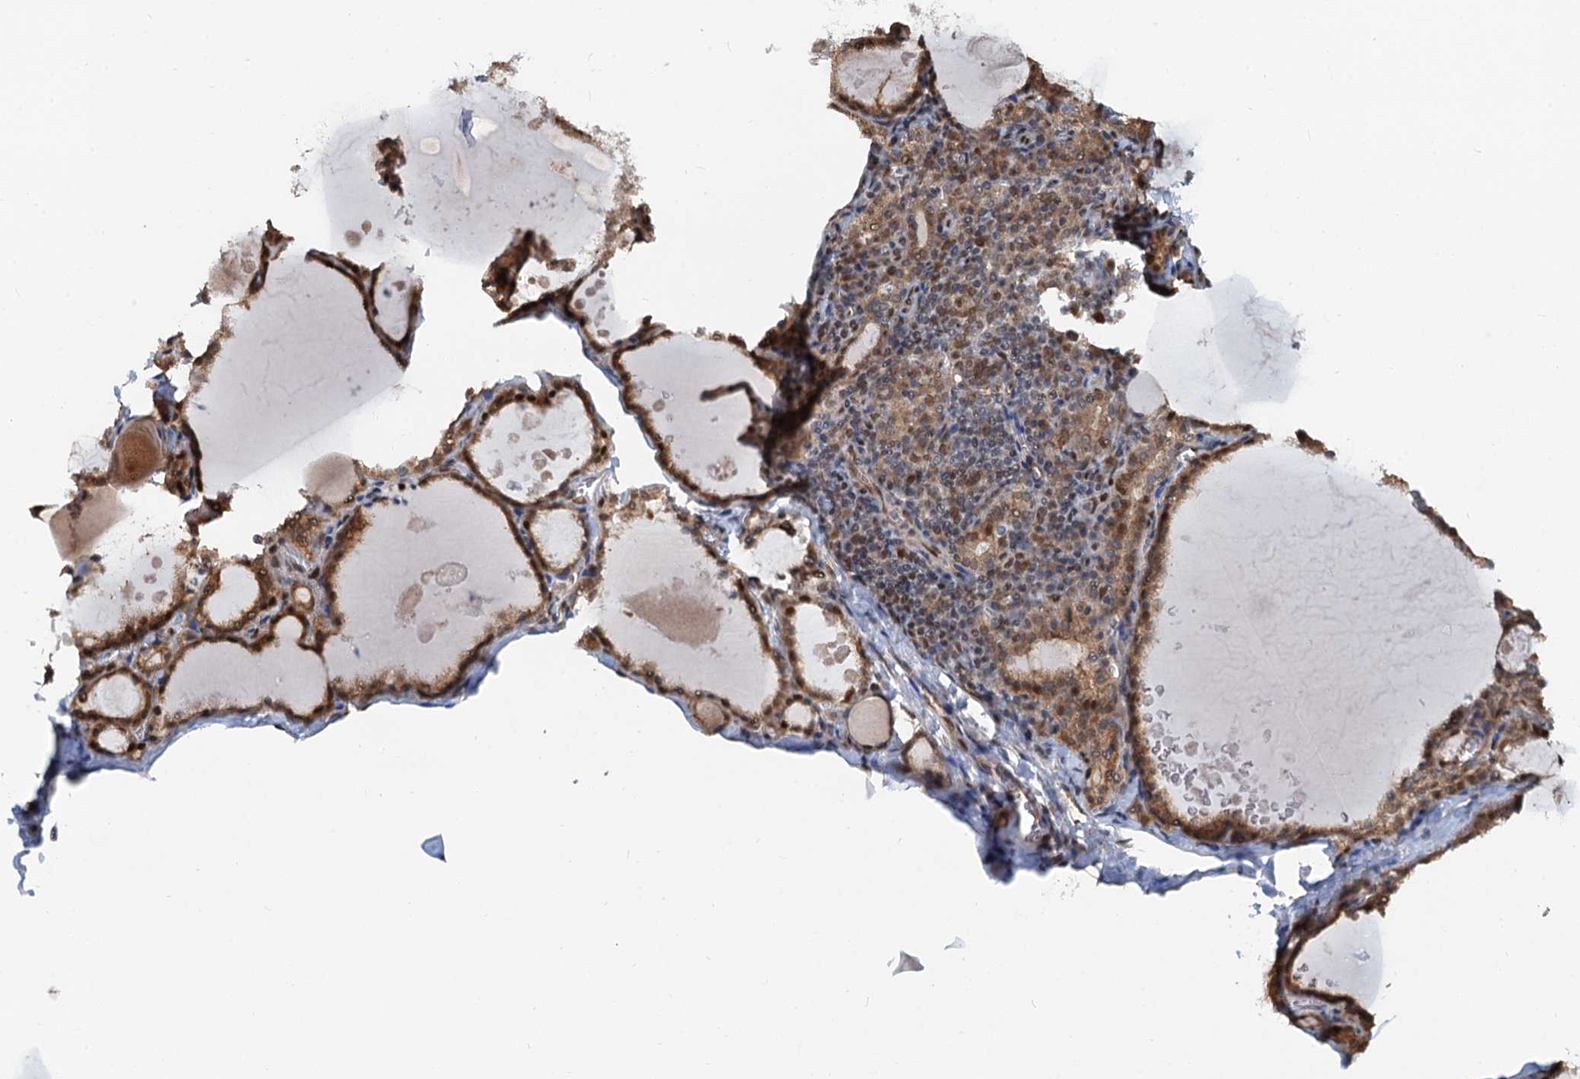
{"staining": {"intensity": "strong", "quantity": ">75%", "location": "cytoplasmic/membranous,nuclear"}, "tissue": "thyroid gland", "cell_type": "Glandular cells", "image_type": "normal", "snomed": [{"axis": "morphology", "description": "Normal tissue, NOS"}, {"axis": "topography", "description": "Thyroid gland"}], "caption": "IHC of normal thyroid gland exhibits high levels of strong cytoplasmic/membranous,nuclear expression in approximately >75% of glandular cells. The staining was performed using DAB (3,3'-diaminobenzidine), with brown indicating positive protein expression. Nuclei are stained blue with hematoxylin.", "gene": "CFDP1", "patient": {"sex": "male", "age": 56}}